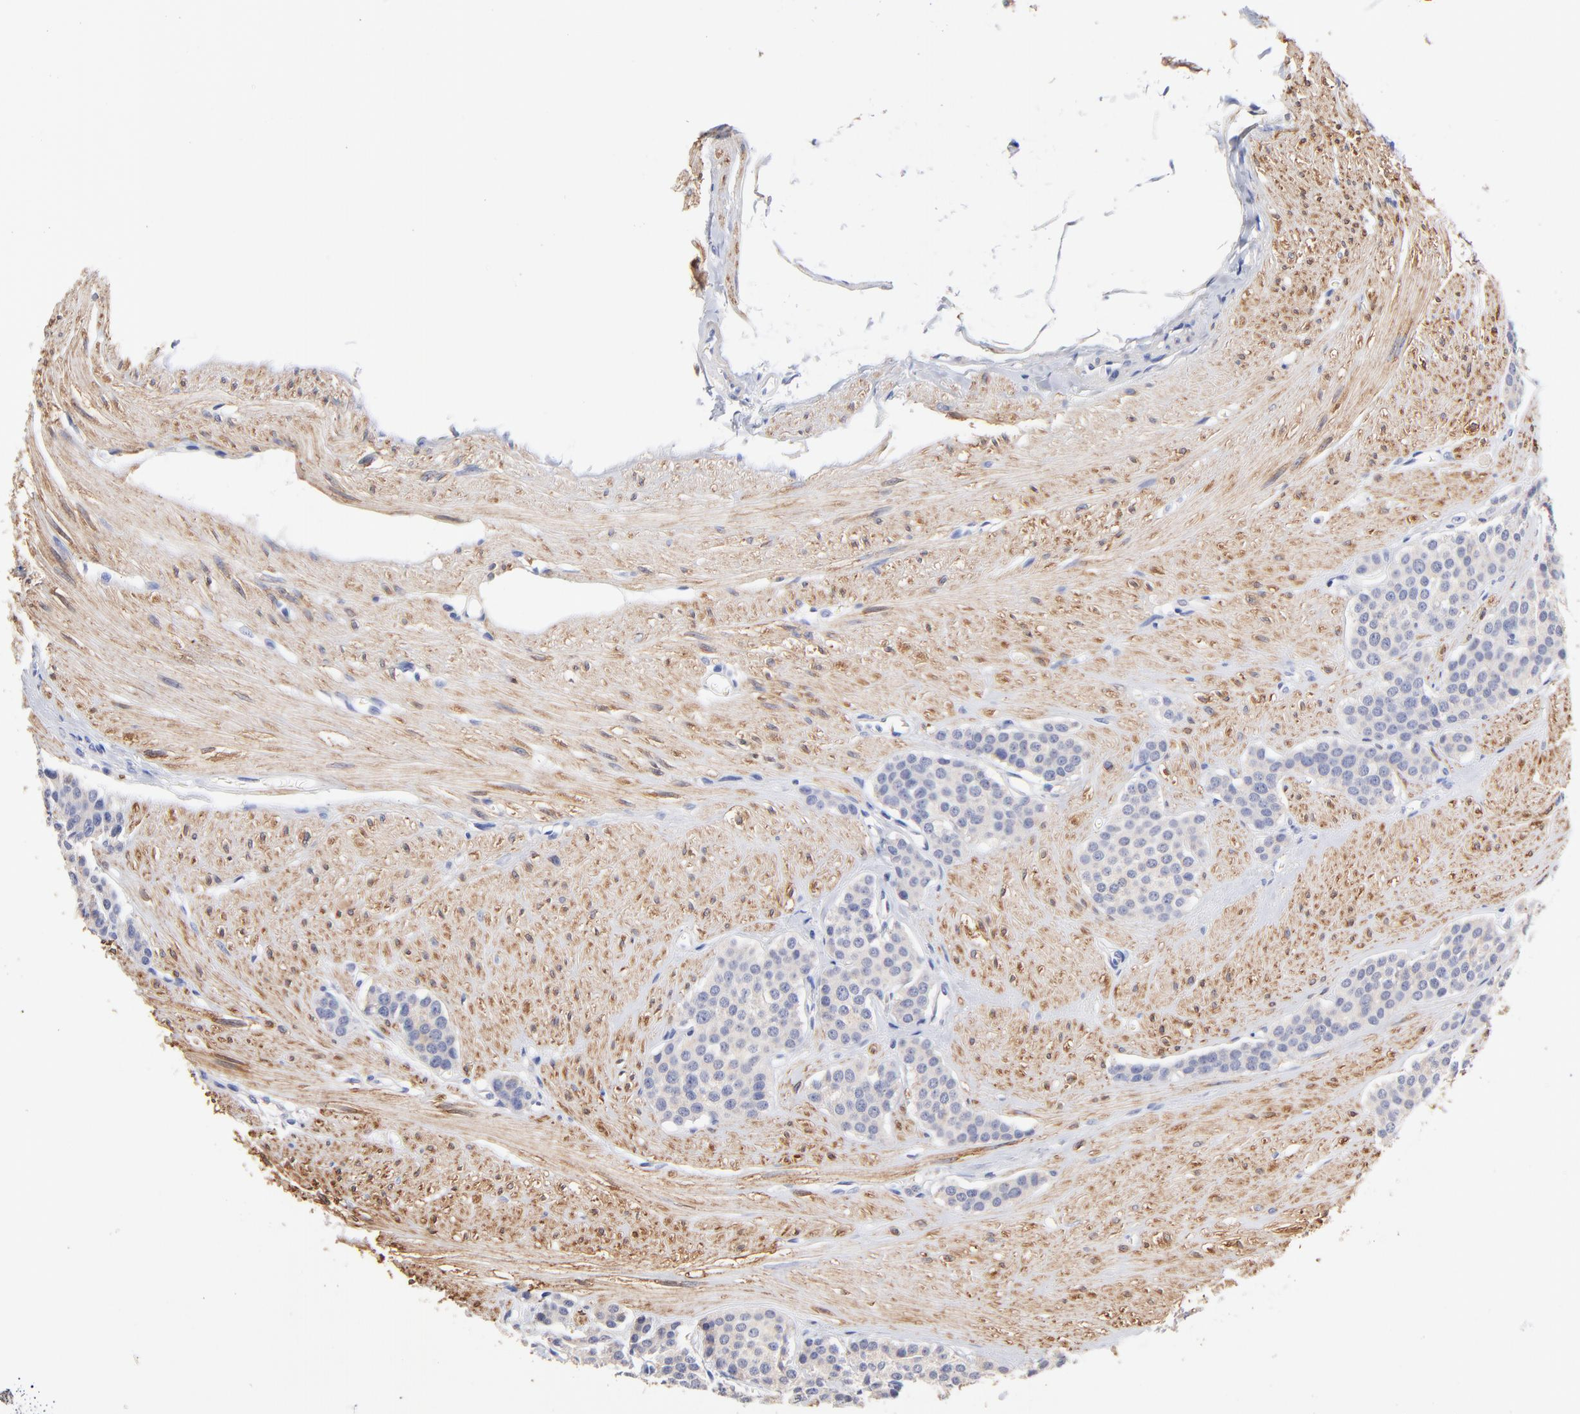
{"staining": {"intensity": "weak", "quantity": "25%-75%", "location": "cytoplasmic/membranous"}, "tissue": "carcinoid", "cell_type": "Tumor cells", "image_type": "cancer", "snomed": [{"axis": "morphology", "description": "Carcinoid, malignant, NOS"}, {"axis": "topography", "description": "Small intestine"}], "caption": "Immunohistochemistry (IHC) micrograph of human carcinoid (malignant) stained for a protein (brown), which demonstrates low levels of weak cytoplasmic/membranous staining in about 25%-75% of tumor cells.", "gene": "TWNK", "patient": {"sex": "male", "age": 60}}